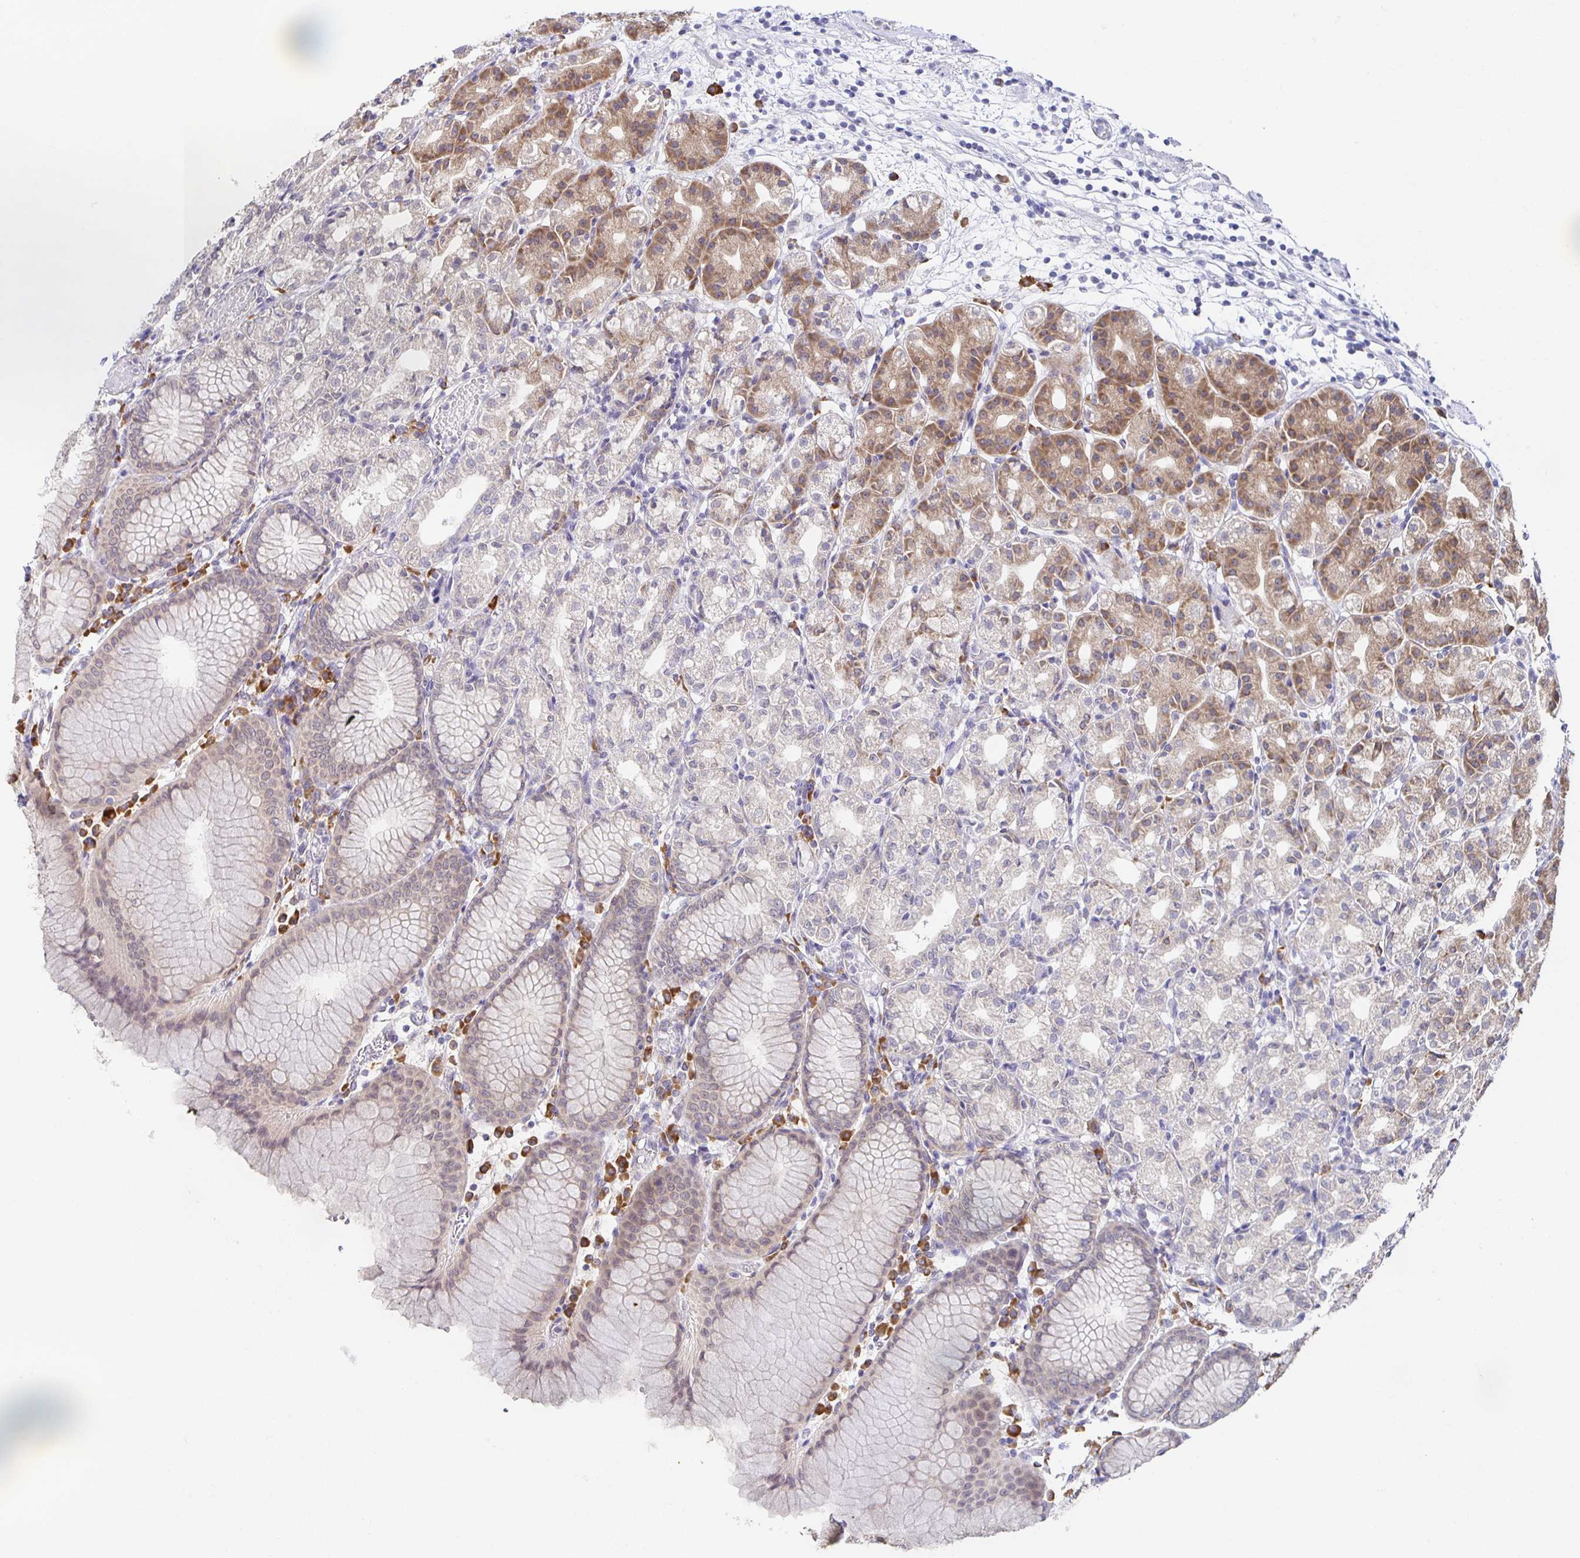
{"staining": {"intensity": "moderate", "quantity": "<25%", "location": "cytoplasmic/membranous"}, "tissue": "stomach", "cell_type": "Glandular cells", "image_type": "normal", "snomed": [{"axis": "morphology", "description": "Normal tissue, NOS"}, {"axis": "topography", "description": "Stomach"}], "caption": "This image displays IHC staining of benign stomach, with low moderate cytoplasmic/membranous expression in about <25% of glandular cells.", "gene": "BAD", "patient": {"sex": "female", "age": 57}}